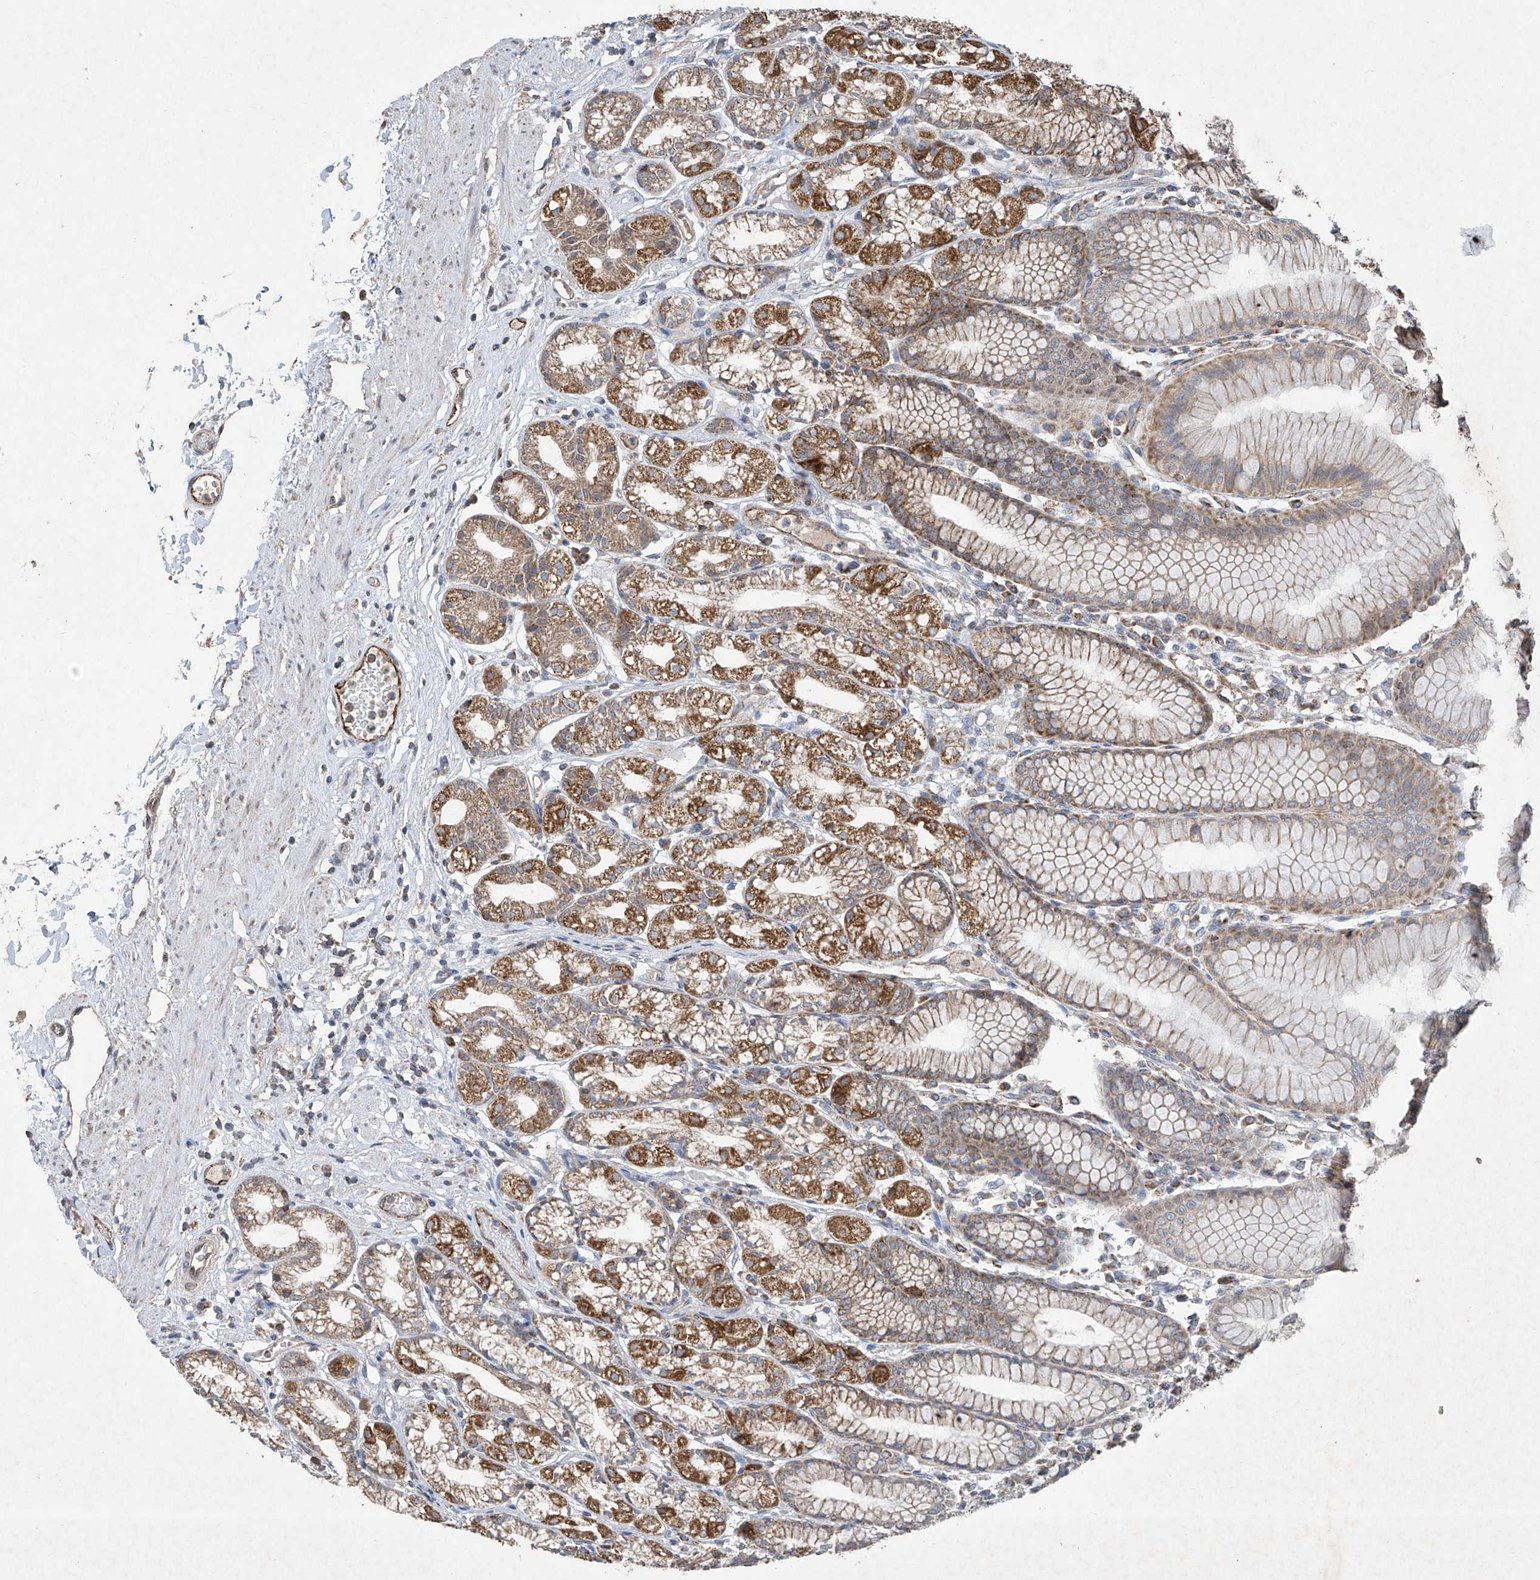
{"staining": {"intensity": "moderate", "quantity": ">75%", "location": "cytoplasmic/membranous"}, "tissue": "stomach", "cell_type": "Glandular cells", "image_type": "normal", "snomed": [{"axis": "morphology", "description": "Normal tissue, NOS"}, {"axis": "topography", "description": "Stomach"}], "caption": "A high-resolution histopathology image shows IHC staining of benign stomach, which demonstrates moderate cytoplasmic/membranous staining in about >75% of glandular cells.", "gene": "UQCC1", "patient": {"sex": "female", "age": 57}}